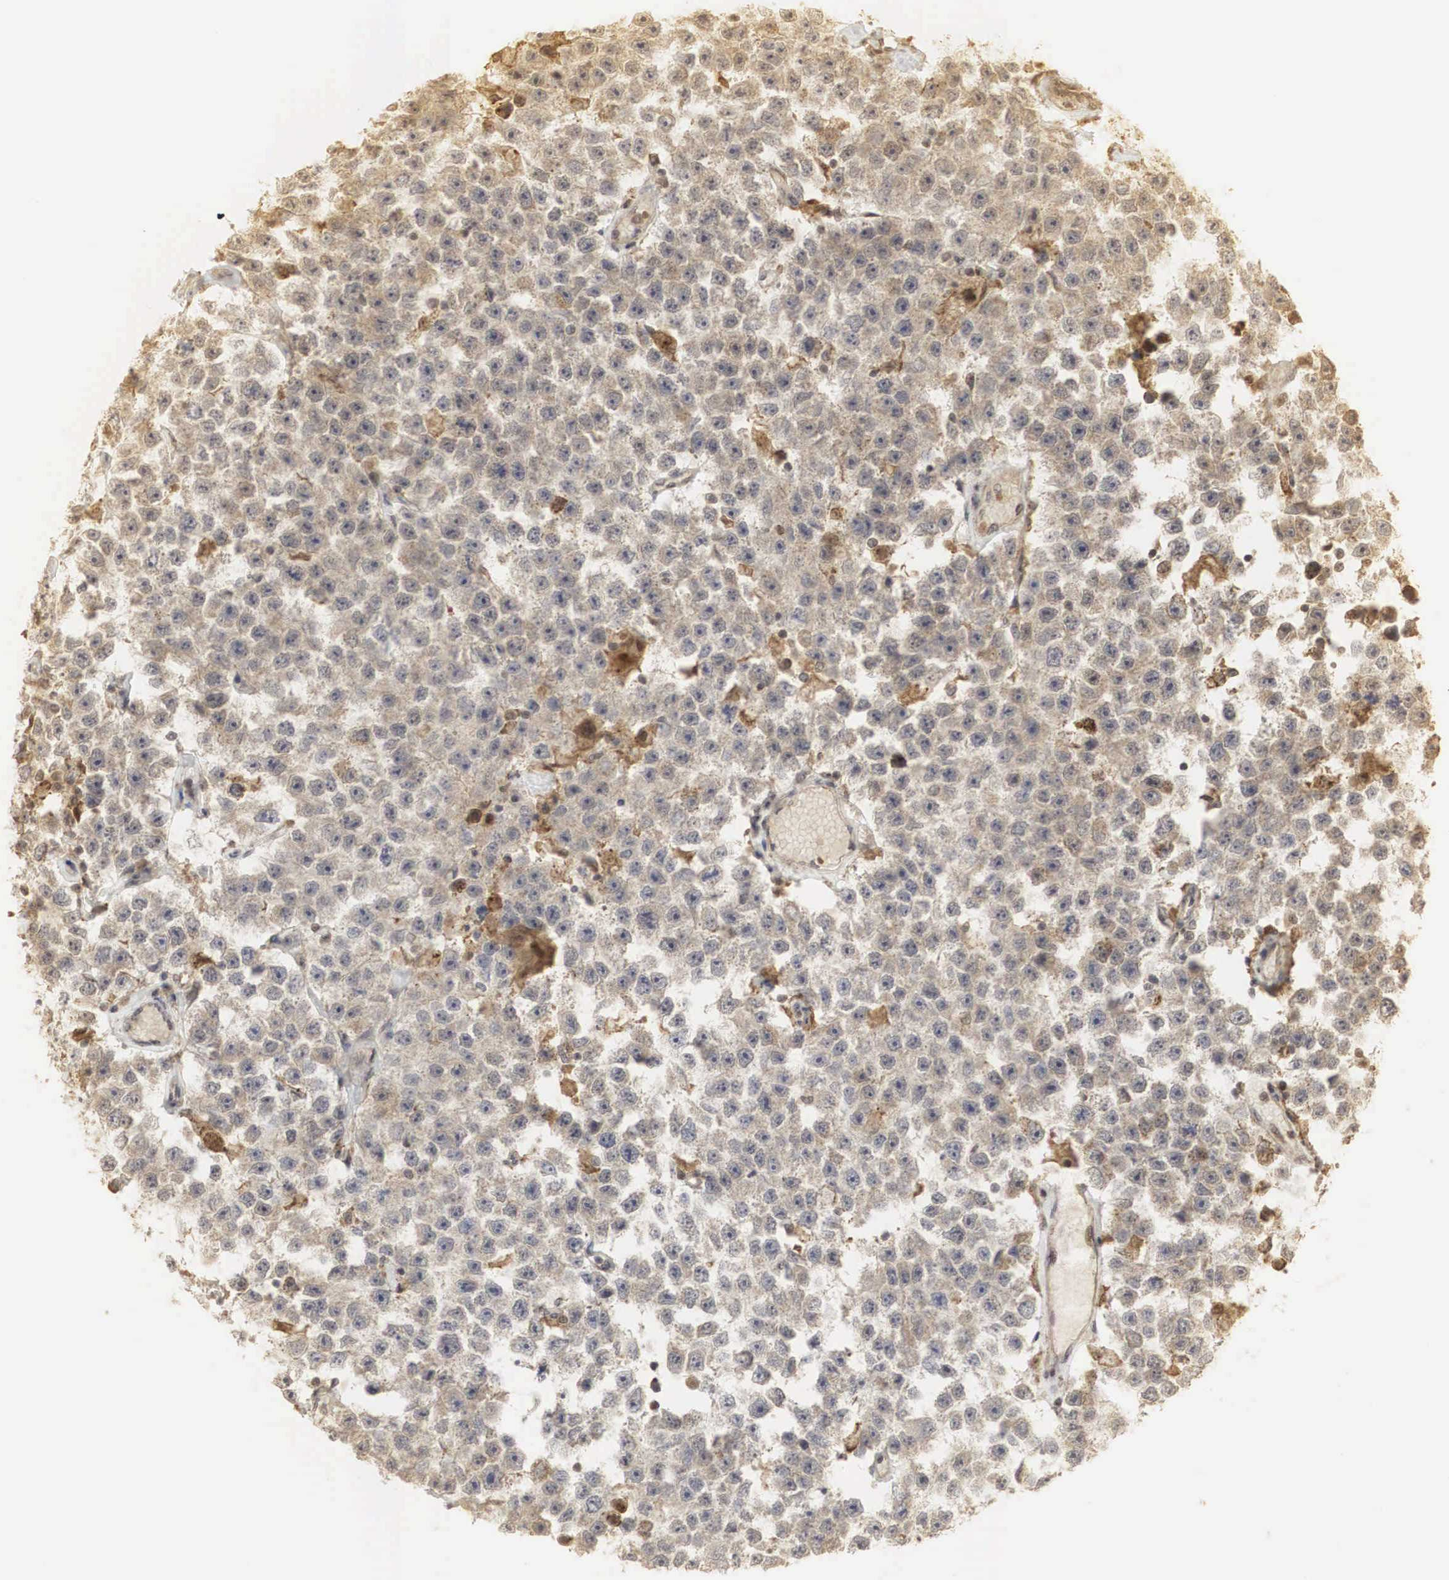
{"staining": {"intensity": "moderate", "quantity": ">75%", "location": "cytoplasmic/membranous,nuclear"}, "tissue": "testis cancer", "cell_type": "Tumor cells", "image_type": "cancer", "snomed": [{"axis": "morphology", "description": "Seminoma, NOS"}, {"axis": "topography", "description": "Testis"}], "caption": "Testis seminoma tissue displays moderate cytoplasmic/membranous and nuclear positivity in about >75% of tumor cells, visualized by immunohistochemistry.", "gene": "RNF113A", "patient": {"sex": "male", "age": 52}}